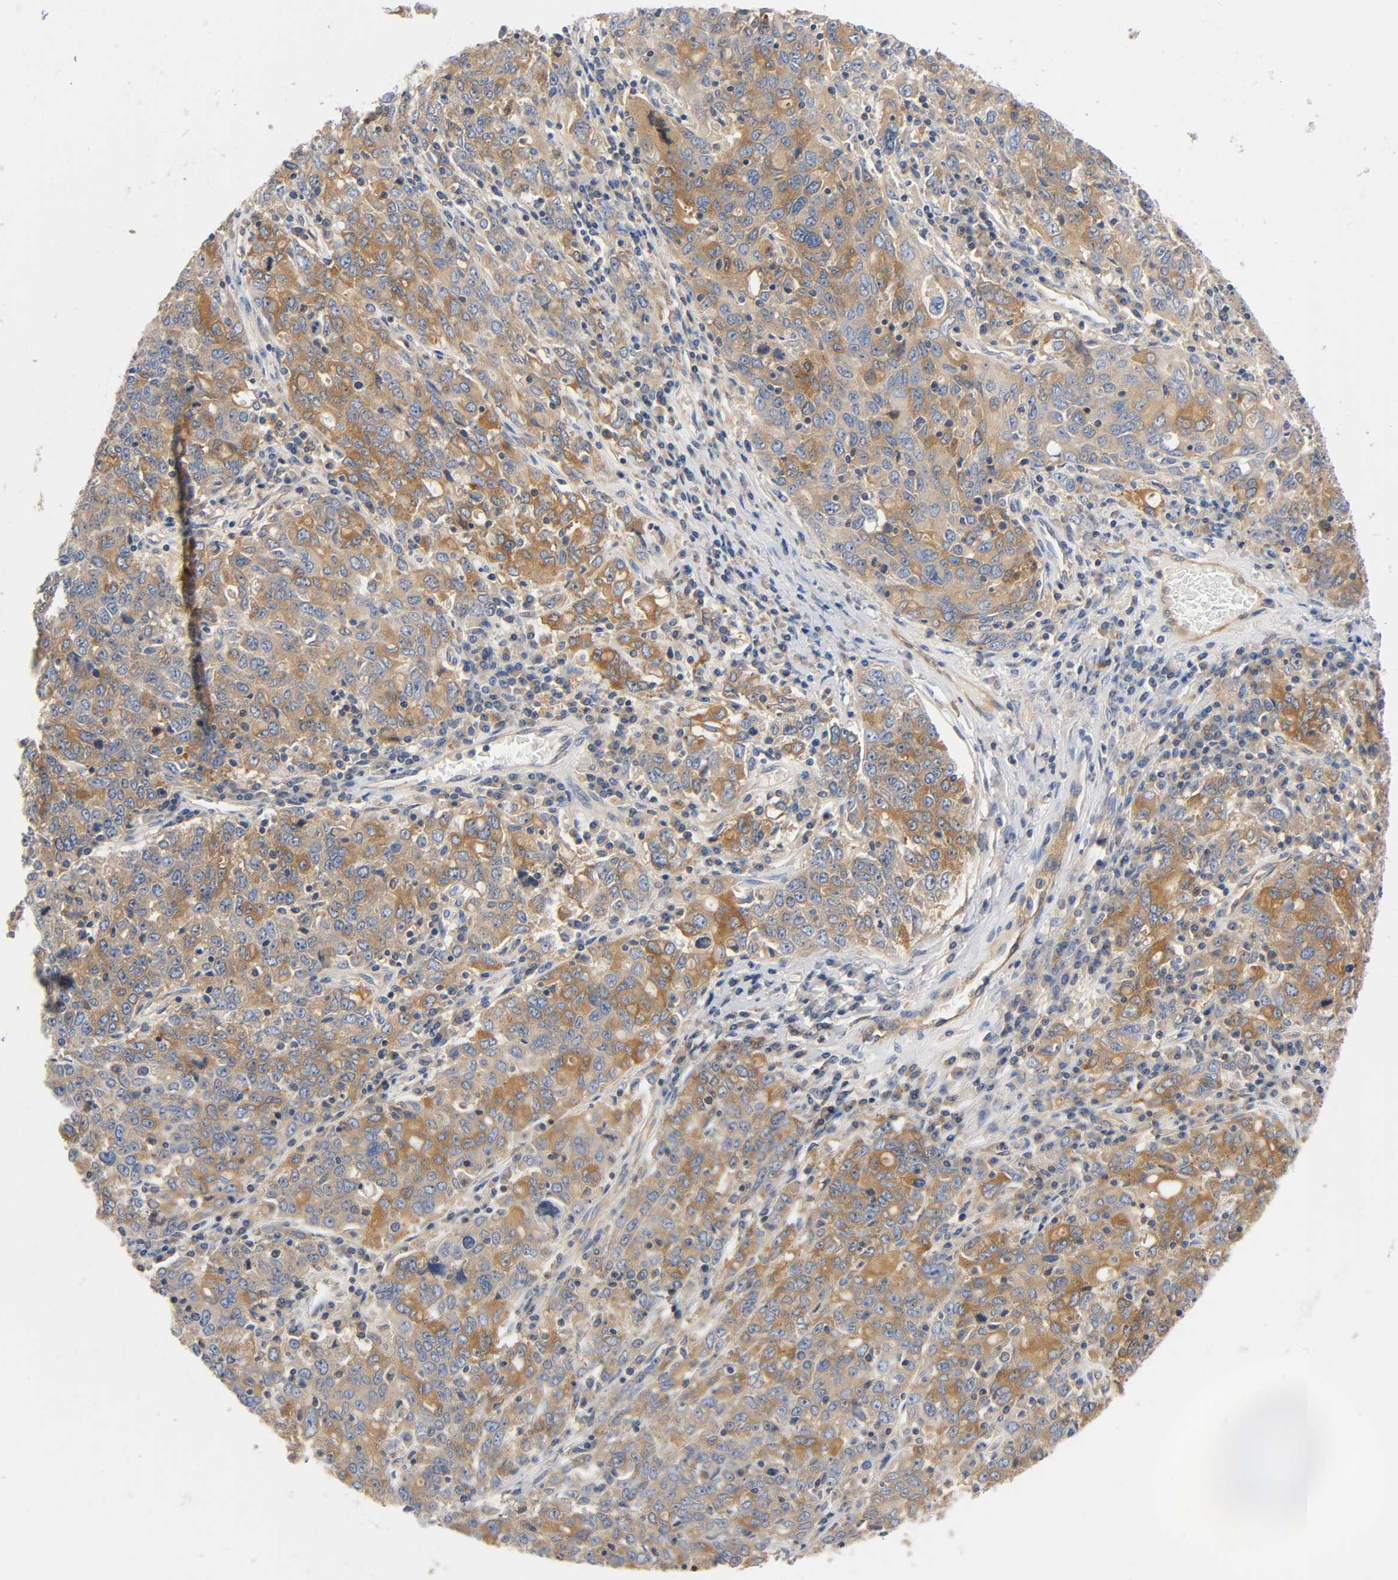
{"staining": {"intensity": "moderate", "quantity": ">75%", "location": "cytoplasmic/membranous"}, "tissue": "ovarian cancer", "cell_type": "Tumor cells", "image_type": "cancer", "snomed": [{"axis": "morphology", "description": "Carcinoma, endometroid"}, {"axis": "topography", "description": "Ovary"}], "caption": "Immunohistochemistry (IHC) photomicrograph of neoplastic tissue: human ovarian cancer (endometroid carcinoma) stained using immunohistochemistry (IHC) reveals medium levels of moderate protein expression localized specifically in the cytoplasmic/membranous of tumor cells, appearing as a cytoplasmic/membranous brown color.", "gene": "PRKAB1", "patient": {"sex": "female", "age": 62}}